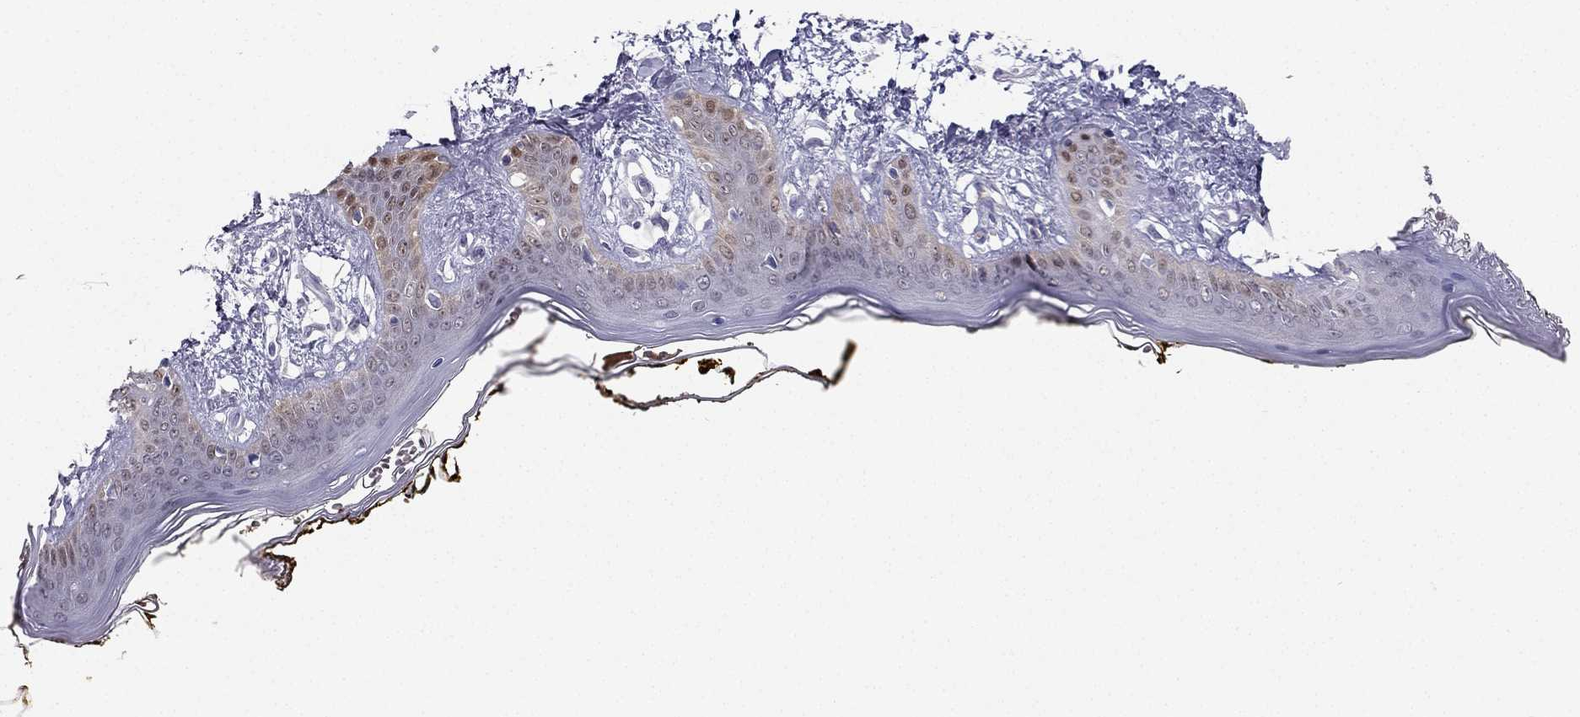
{"staining": {"intensity": "negative", "quantity": "none", "location": "none"}, "tissue": "skin", "cell_type": "Fibroblasts", "image_type": "normal", "snomed": [{"axis": "morphology", "description": "Normal tissue, NOS"}, {"axis": "topography", "description": "Skin"}], "caption": "An immunohistochemistry histopathology image of normal skin is shown. There is no staining in fibroblasts of skin.", "gene": "RSPH14", "patient": {"sex": "female", "age": 34}}